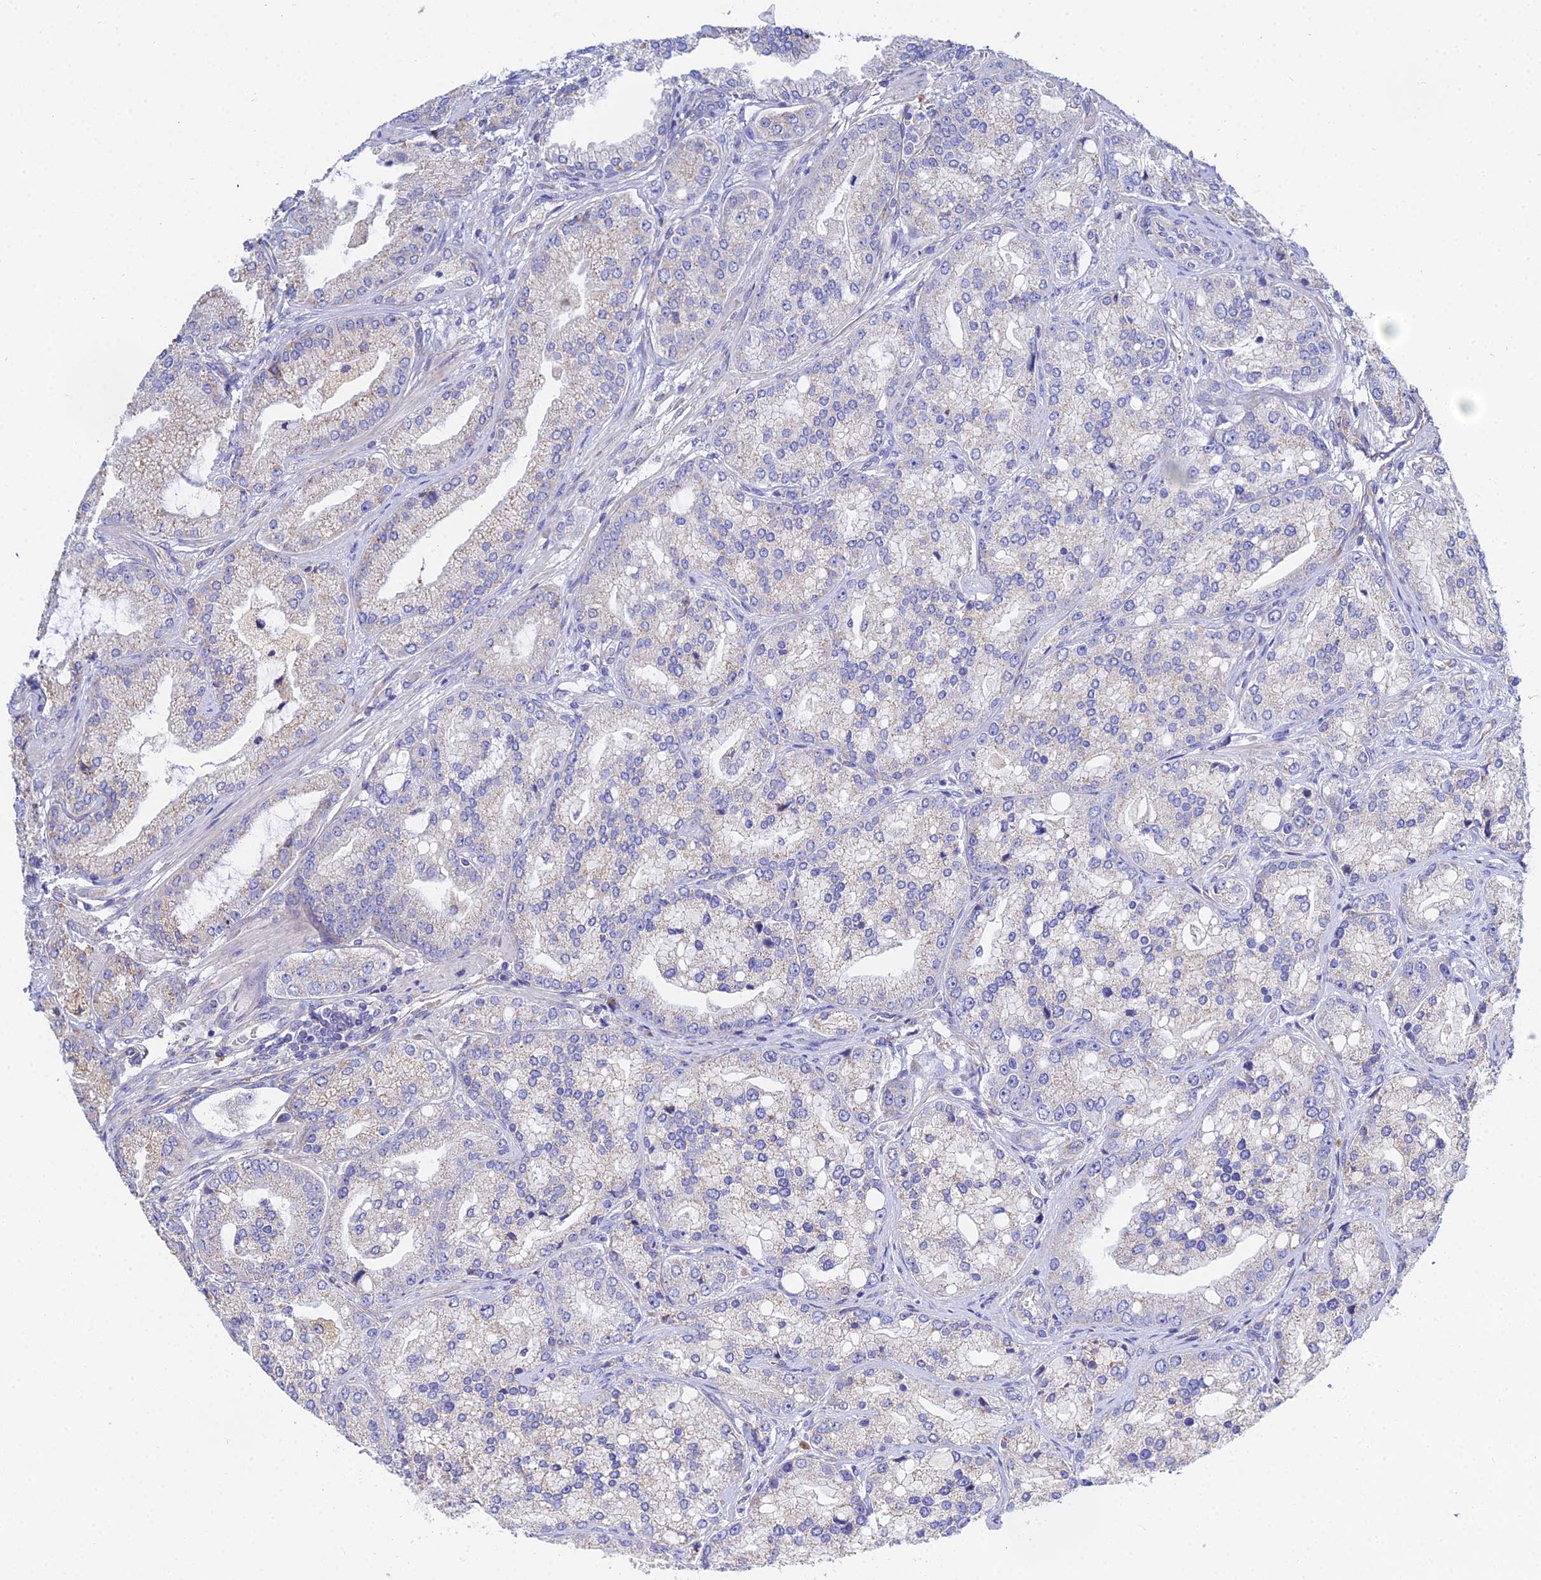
{"staining": {"intensity": "negative", "quantity": "none", "location": "none"}, "tissue": "prostate cancer", "cell_type": "Tumor cells", "image_type": "cancer", "snomed": [{"axis": "morphology", "description": "Adenocarcinoma, High grade"}, {"axis": "topography", "description": "Prostate"}], "caption": "Immunohistochemistry (IHC) micrograph of neoplastic tissue: human high-grade adenocarcinoma (prostate) stained with DAB displays no significant protein positivity in tumor cells. Brightfield microscopy of IHC stained with DAB (3,3'-diaminobenzidine) (brown) and hematoxylin (blue), captured at high magnification.", "gene": "PPP2R2C", "patient": {"sex": "male", "age": 71}}